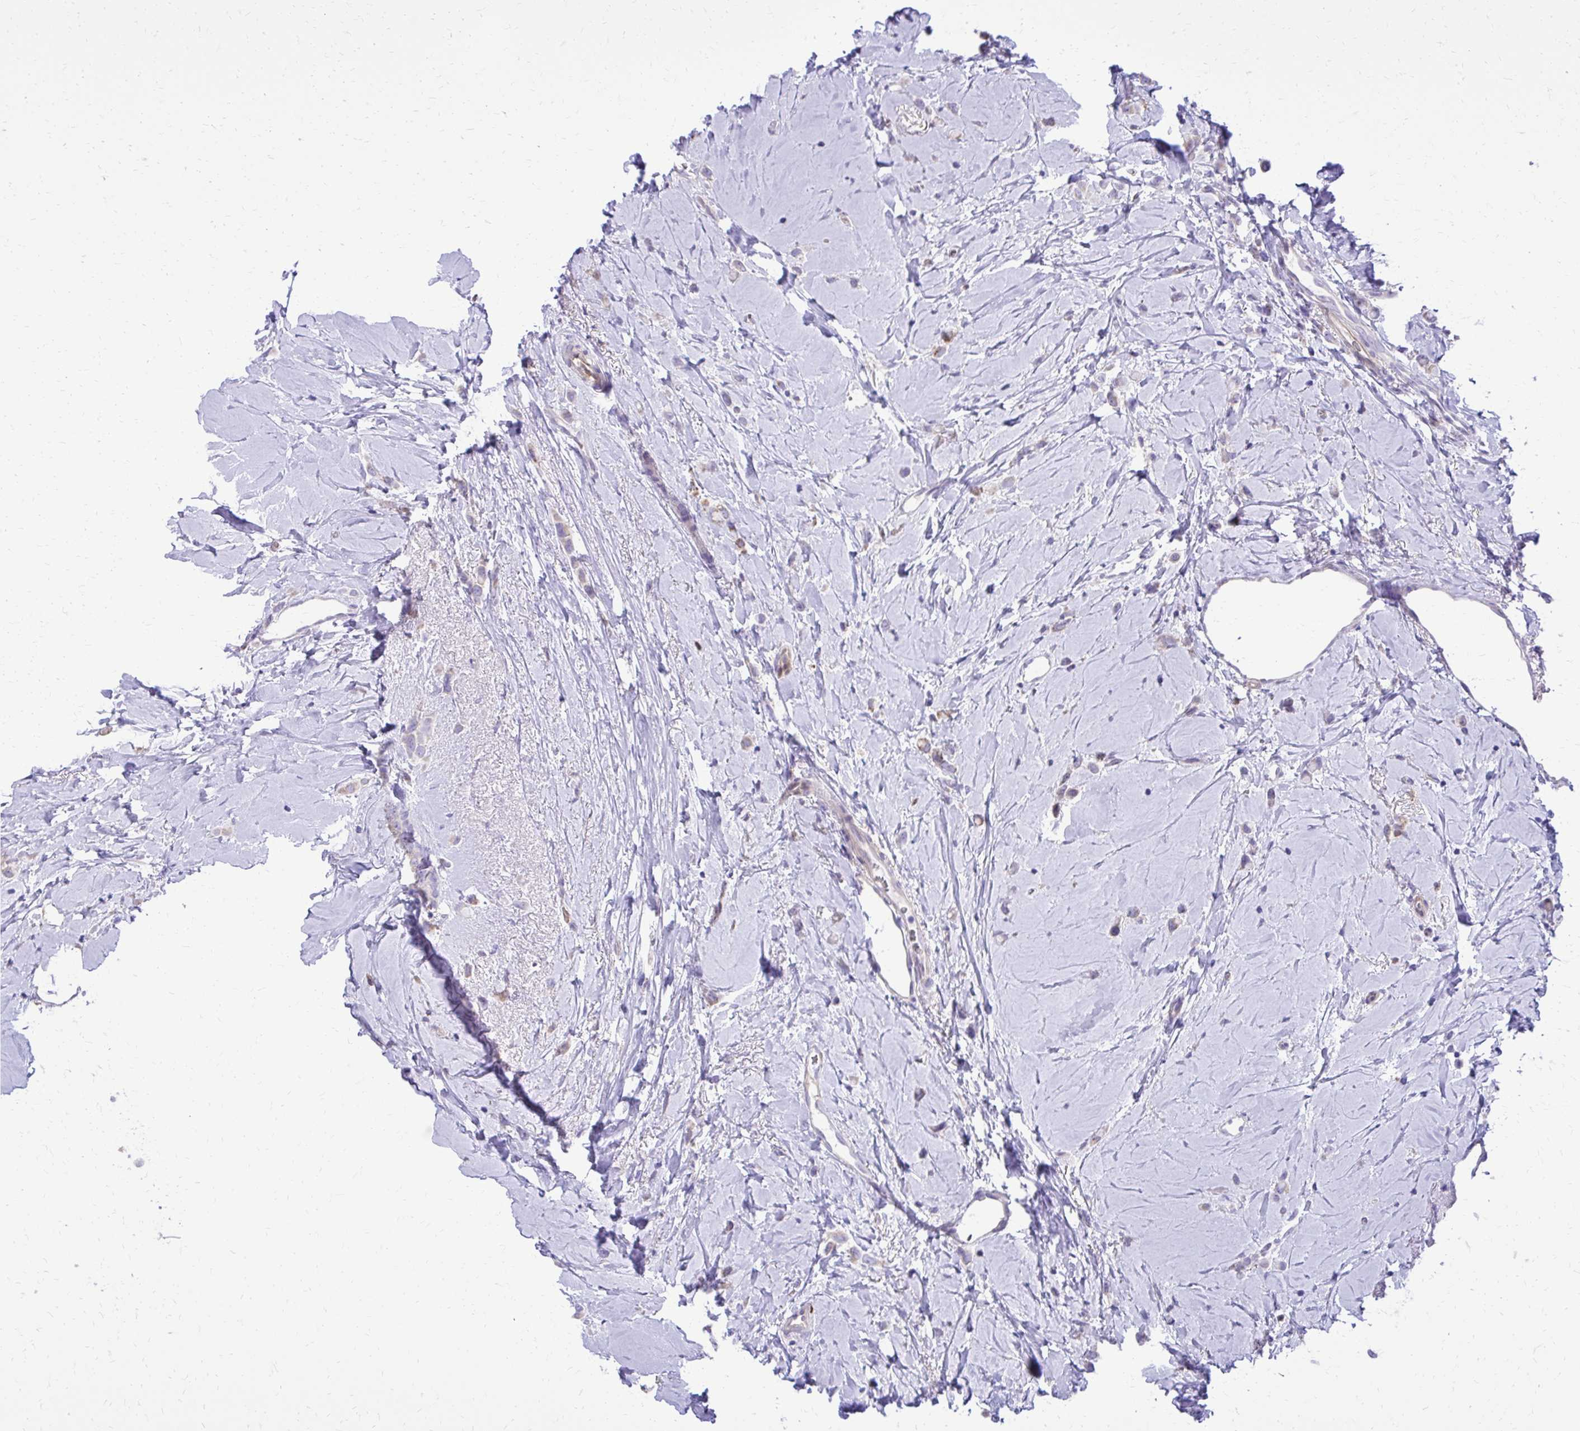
{"staining": {"intensity": "weak", "quantity": "<25%", "location": "cytoplasmic/membranous"}, "tissue": "breast cancer", "cell_type": "Tumor cells", "image_type": "cancer", "snomed": [{"axis": "morphology", "description": "Lobular carcinoma"}, {"axis": "topography", "description": "Breast"}], "caption": "Breast cancer was stained to show a protein in brown. There is no significant positivity in tumor cells.", "gene": "CAT", "patient": {"sex": "female", "age": 66}}